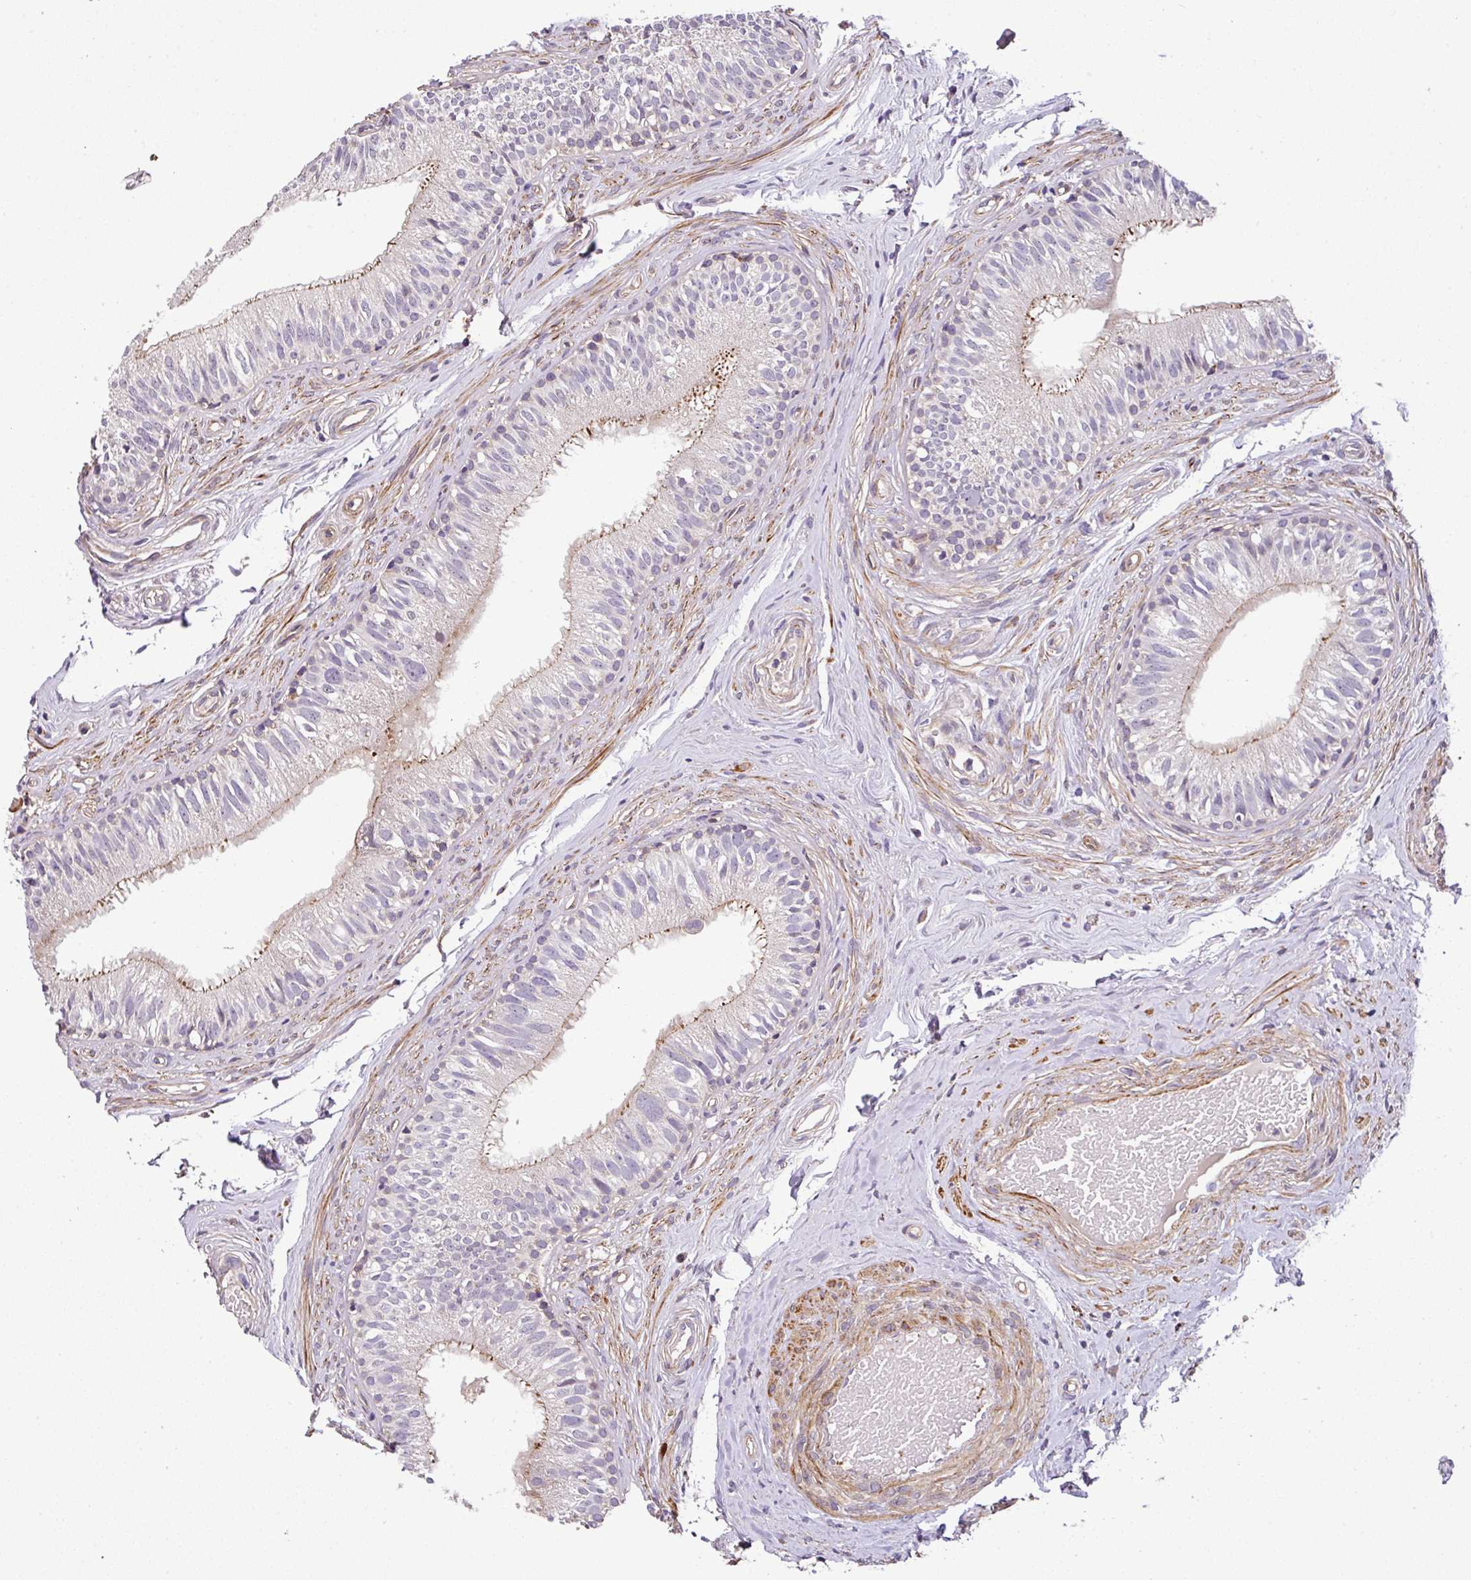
{"staining": {"intensity": "moderate", "quantity": "25%-75%", "location": "cytoplasmic/membranous"}, "tissue": "epididymis", "cell_type": "Glandular cells", "image_type": "normal", "snomed": [{"axis": "morphology", "description": "Normal tissue, NOS"}, {"axis": "morphology", "description": "Seminoma, NOS"}, {"axis": "topography", "description": "Testis"}, {"axis": "topography", "description": "Epididymis"}], "caption": "Immunohistochemical staining of benign epididymis exhibits medium levels of moderate cytoplasmic/membranous positivity in approximately 25%-75% of glandular cells. The protein of interest is shown in brown color, while the nuclei are stained blue.", "gene": "CASS4", "patient": {"sex": "male", "age": 45}}